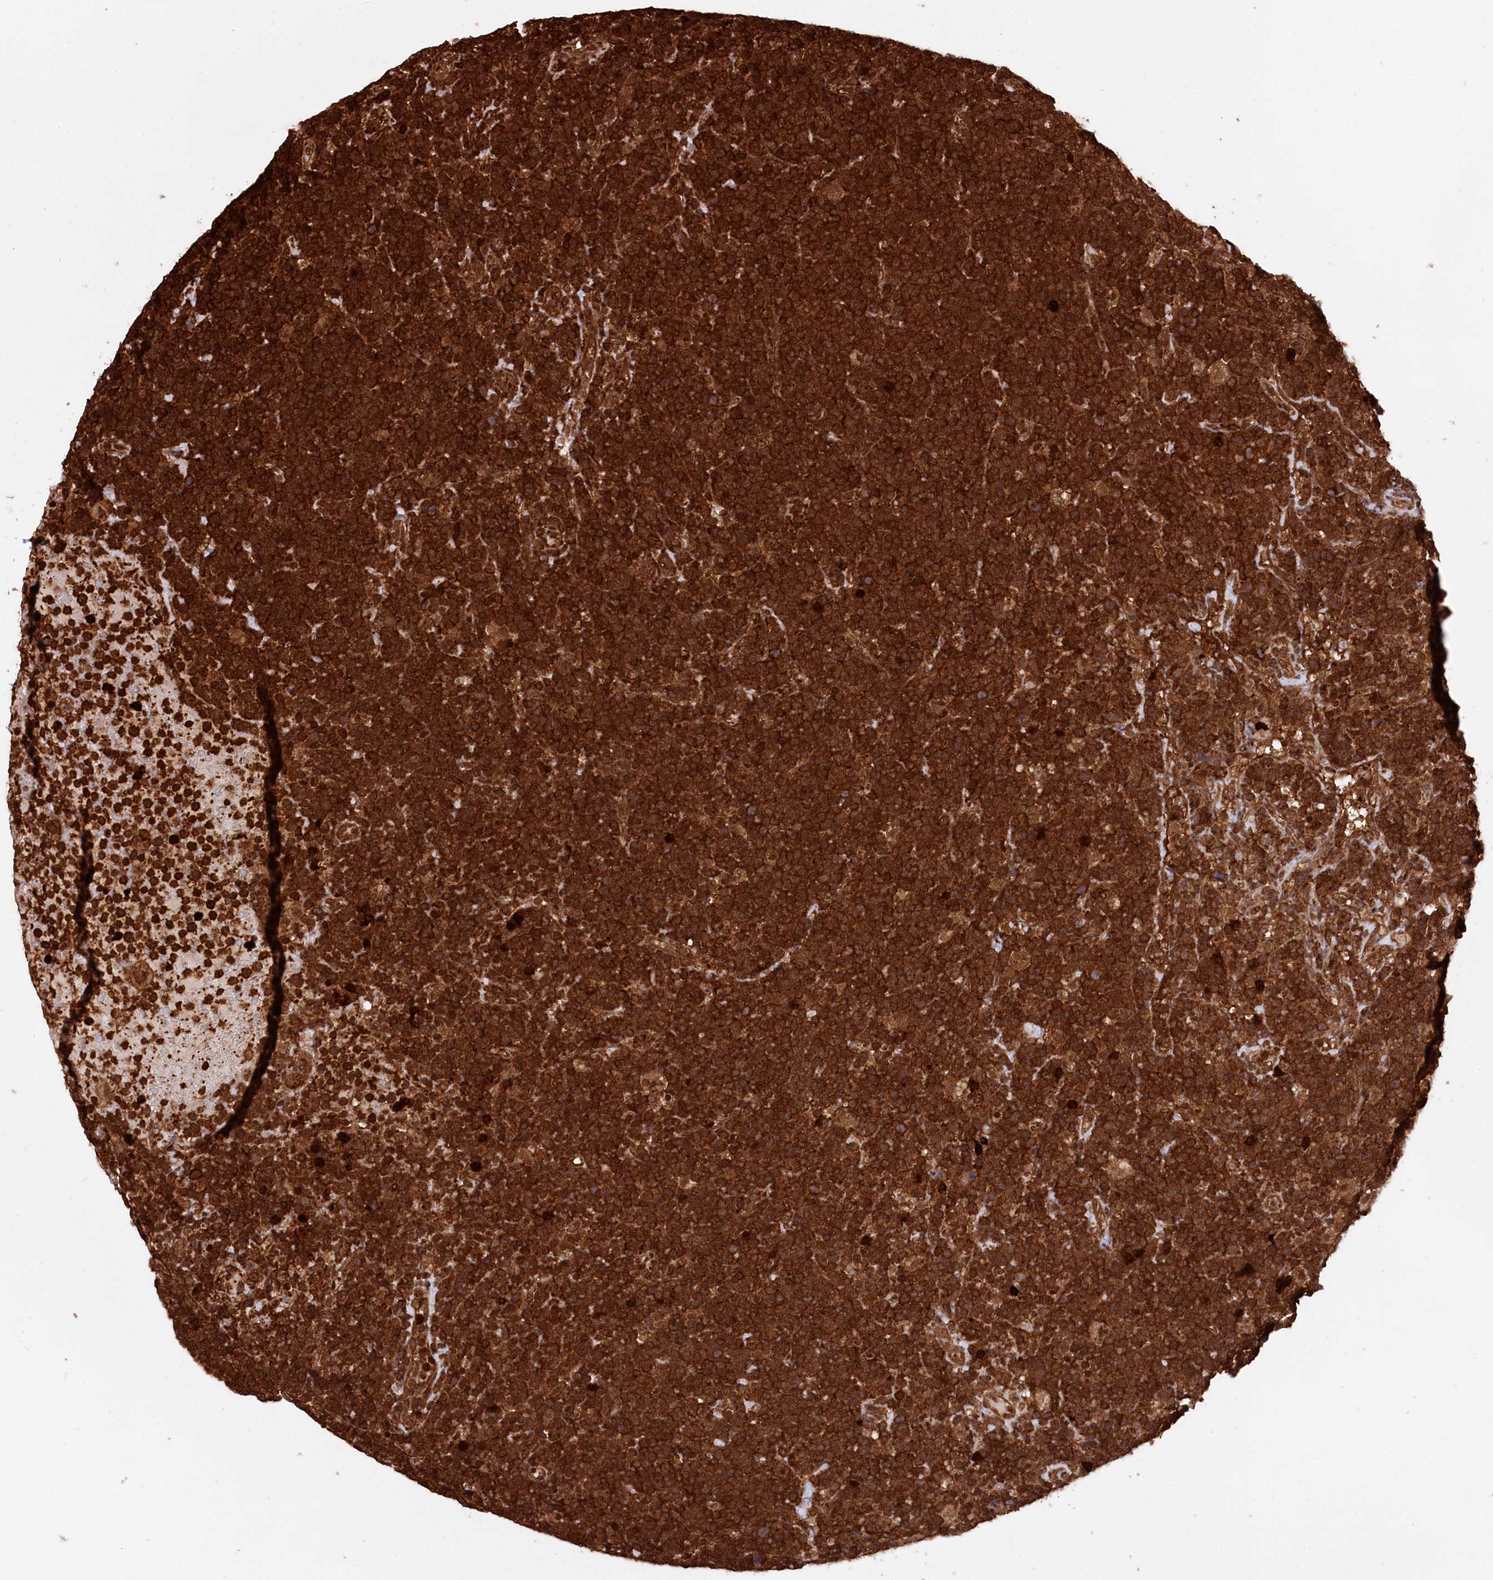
{"staining": {"intensity": "strong", "quantity": ">75%", "location": "cytoplasmic/membranous"}, "tissue": "lymphoma", "cell_type": "Tumor cells", "image_type": "cancer", "snomed": [{"axis": "morphology", "description": "Malignant lymphoma, non-Hodgkin's type, High grade"}, {"axis": "topography", "description": "Lymph node"}], "caption": "Malignant lymphoma, non-Hodgkin's type (high-grade) stained with immunohistochemistry shows strong cytoplasmic/membranous staining in approximately >75% of tumor cells.", "gene": "LSG1", "patient": {"sex": "male", "age": 61}}